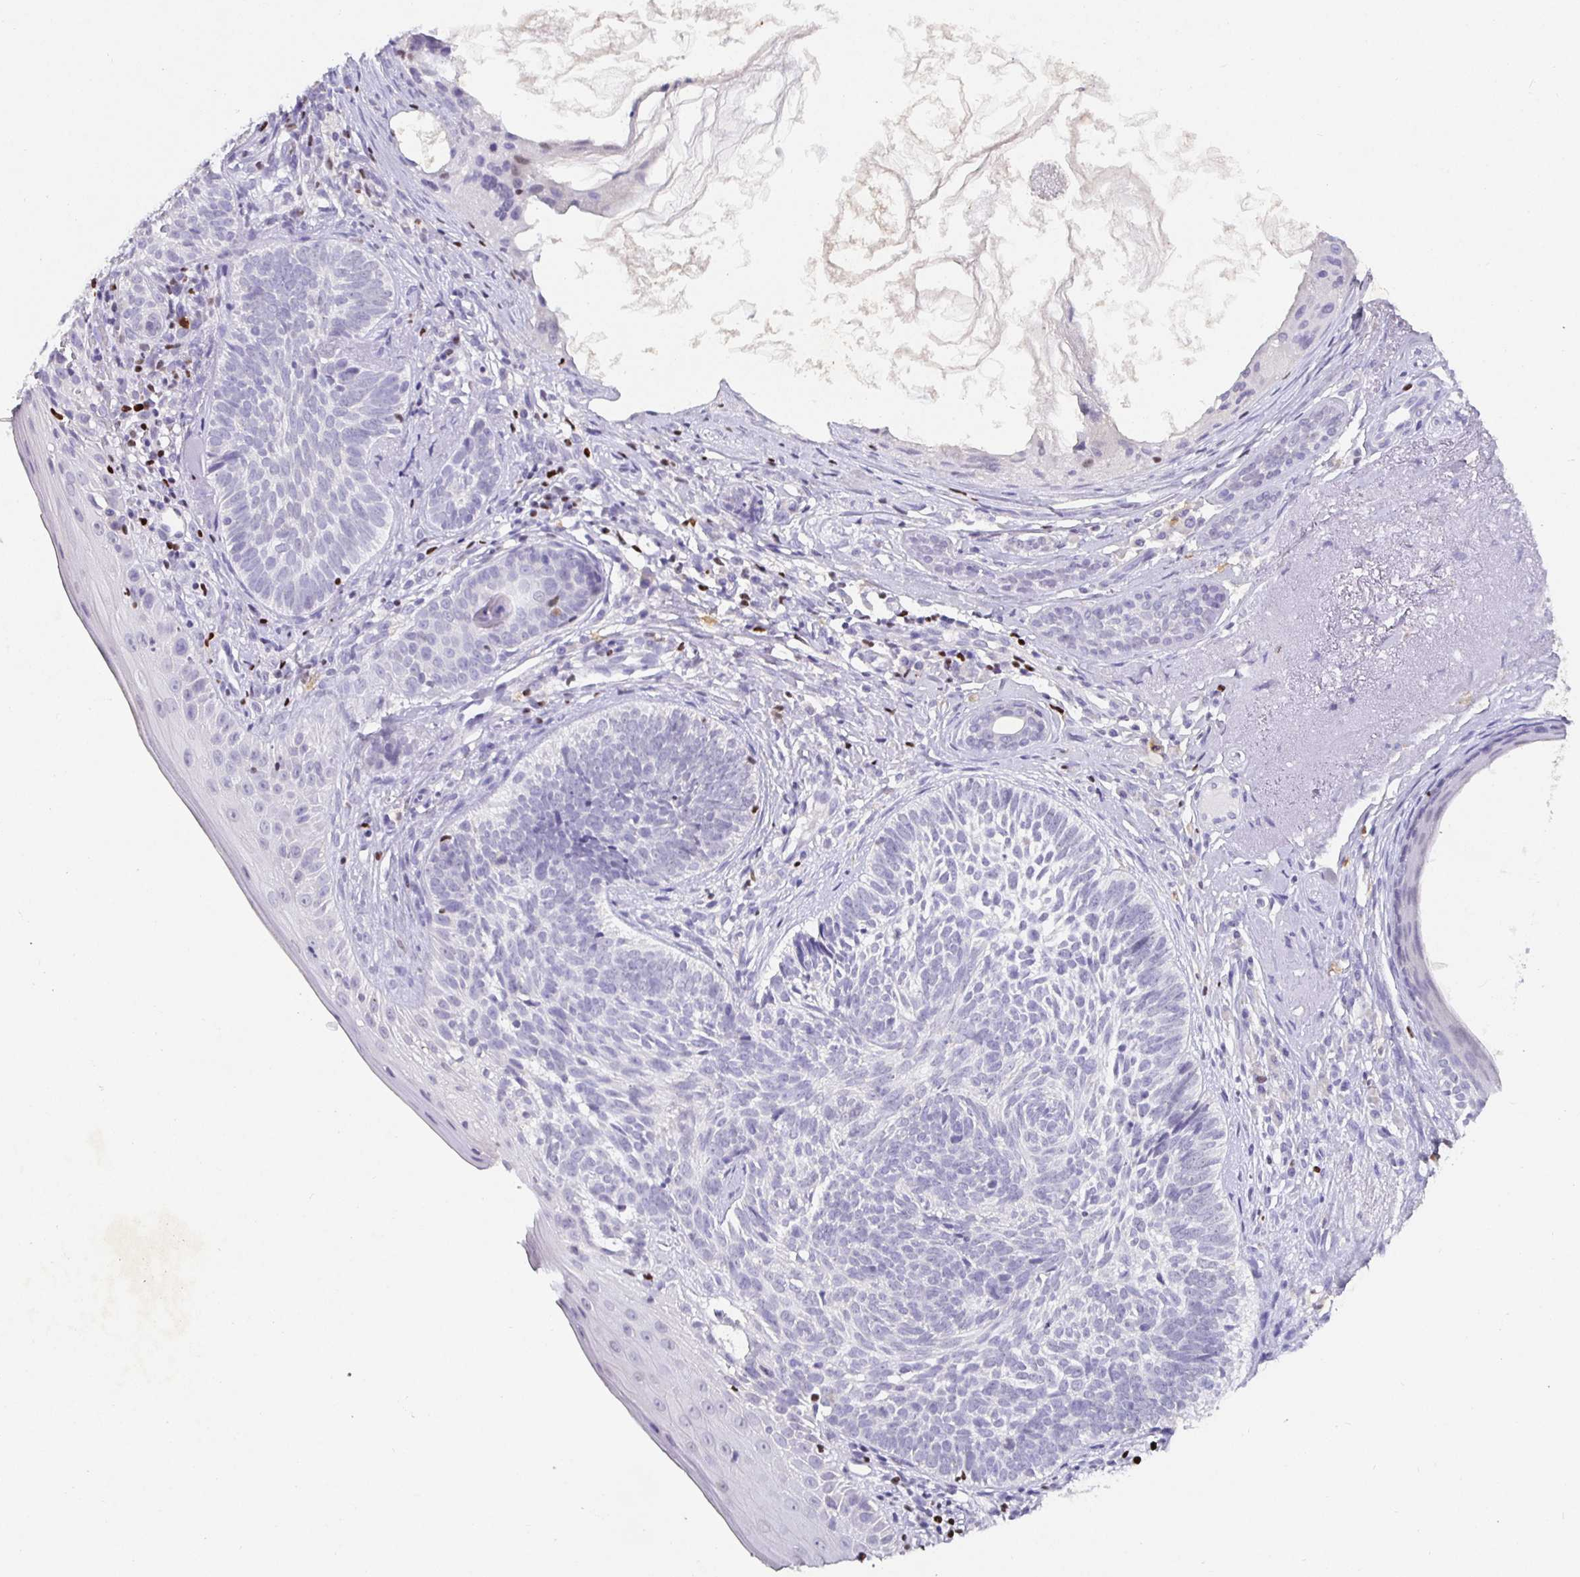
{"staining": {"intensity": "negative", "quantity": "none", "location": "none"}, "tissue": "skin cancer", "cell_type": "Tumor cells", "image_type": "cancer", "snomed": [{"axis": "morphology", "description": "Basal cell carcinoma"}, {"axis": "topography", "description": "Skin"}], "caption": "Image shows no protein staining in tumor cells of basal cell carcinoma (skin) tissue. (DAB (3,3'-diaminobenzidine) IHC with hematoxylin counter stain).", "gene": "SATB1", "patient": {"sex": "female", "age": 74}}